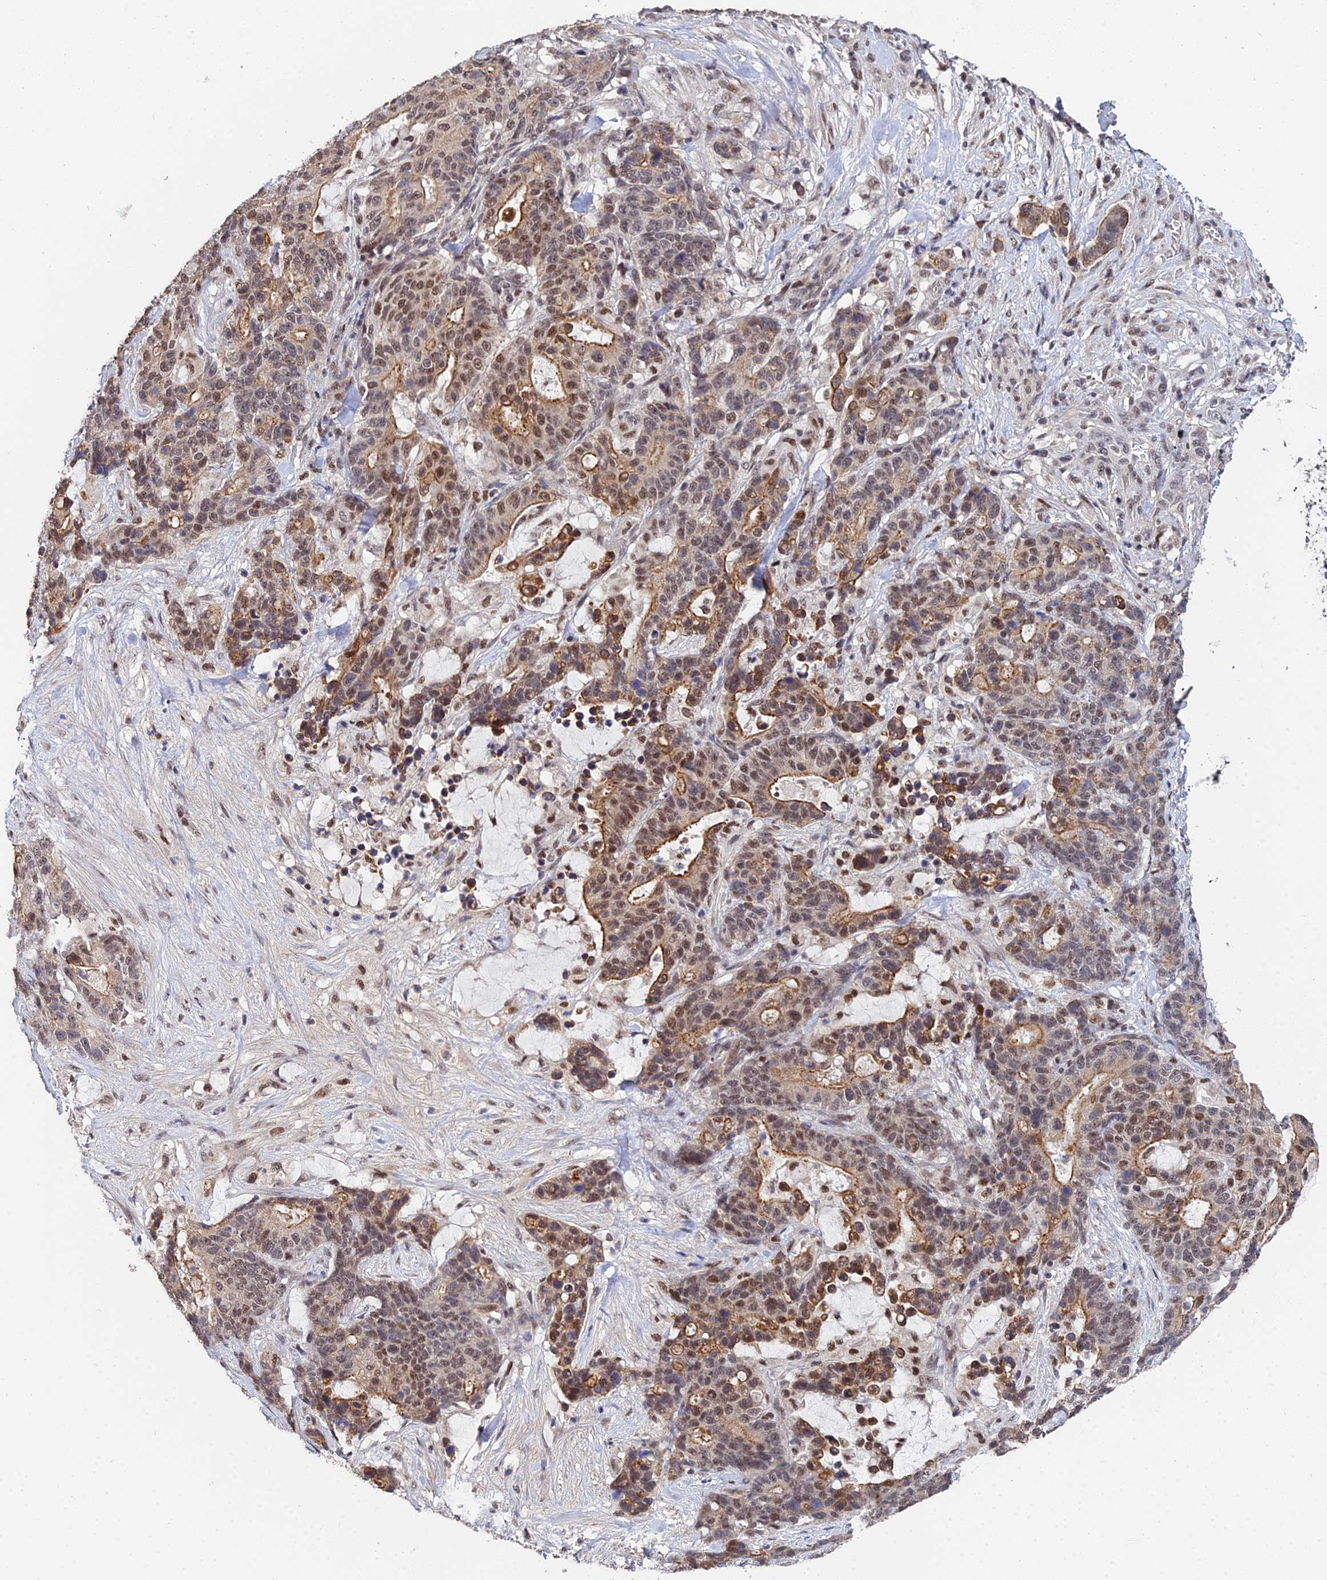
{"staining": {"intensity": "moderate", "quantity": ">75%", "location": "cytoplasmic/membranous,nuclear"}, "tissue": "stomach cancer", "cell_type": "Tumor cells", "image_type": "cancer", "snomed": [{"axis": "morphology", "description": "Normal tissue, NOS"}, {"axis": "morphology", "description": "Adenocarcinoma, NOS"}, {"axis": "topography", "description": "Stomach"}], "caption": "Protein staining shows moderate cytoplasmic/membranous and nuclear positivity in approximately >75% of tumor cells in adenocarcinoma (stomach).", "gene": "ERCC5", "patient": {"sex": "female", "age": 64}}